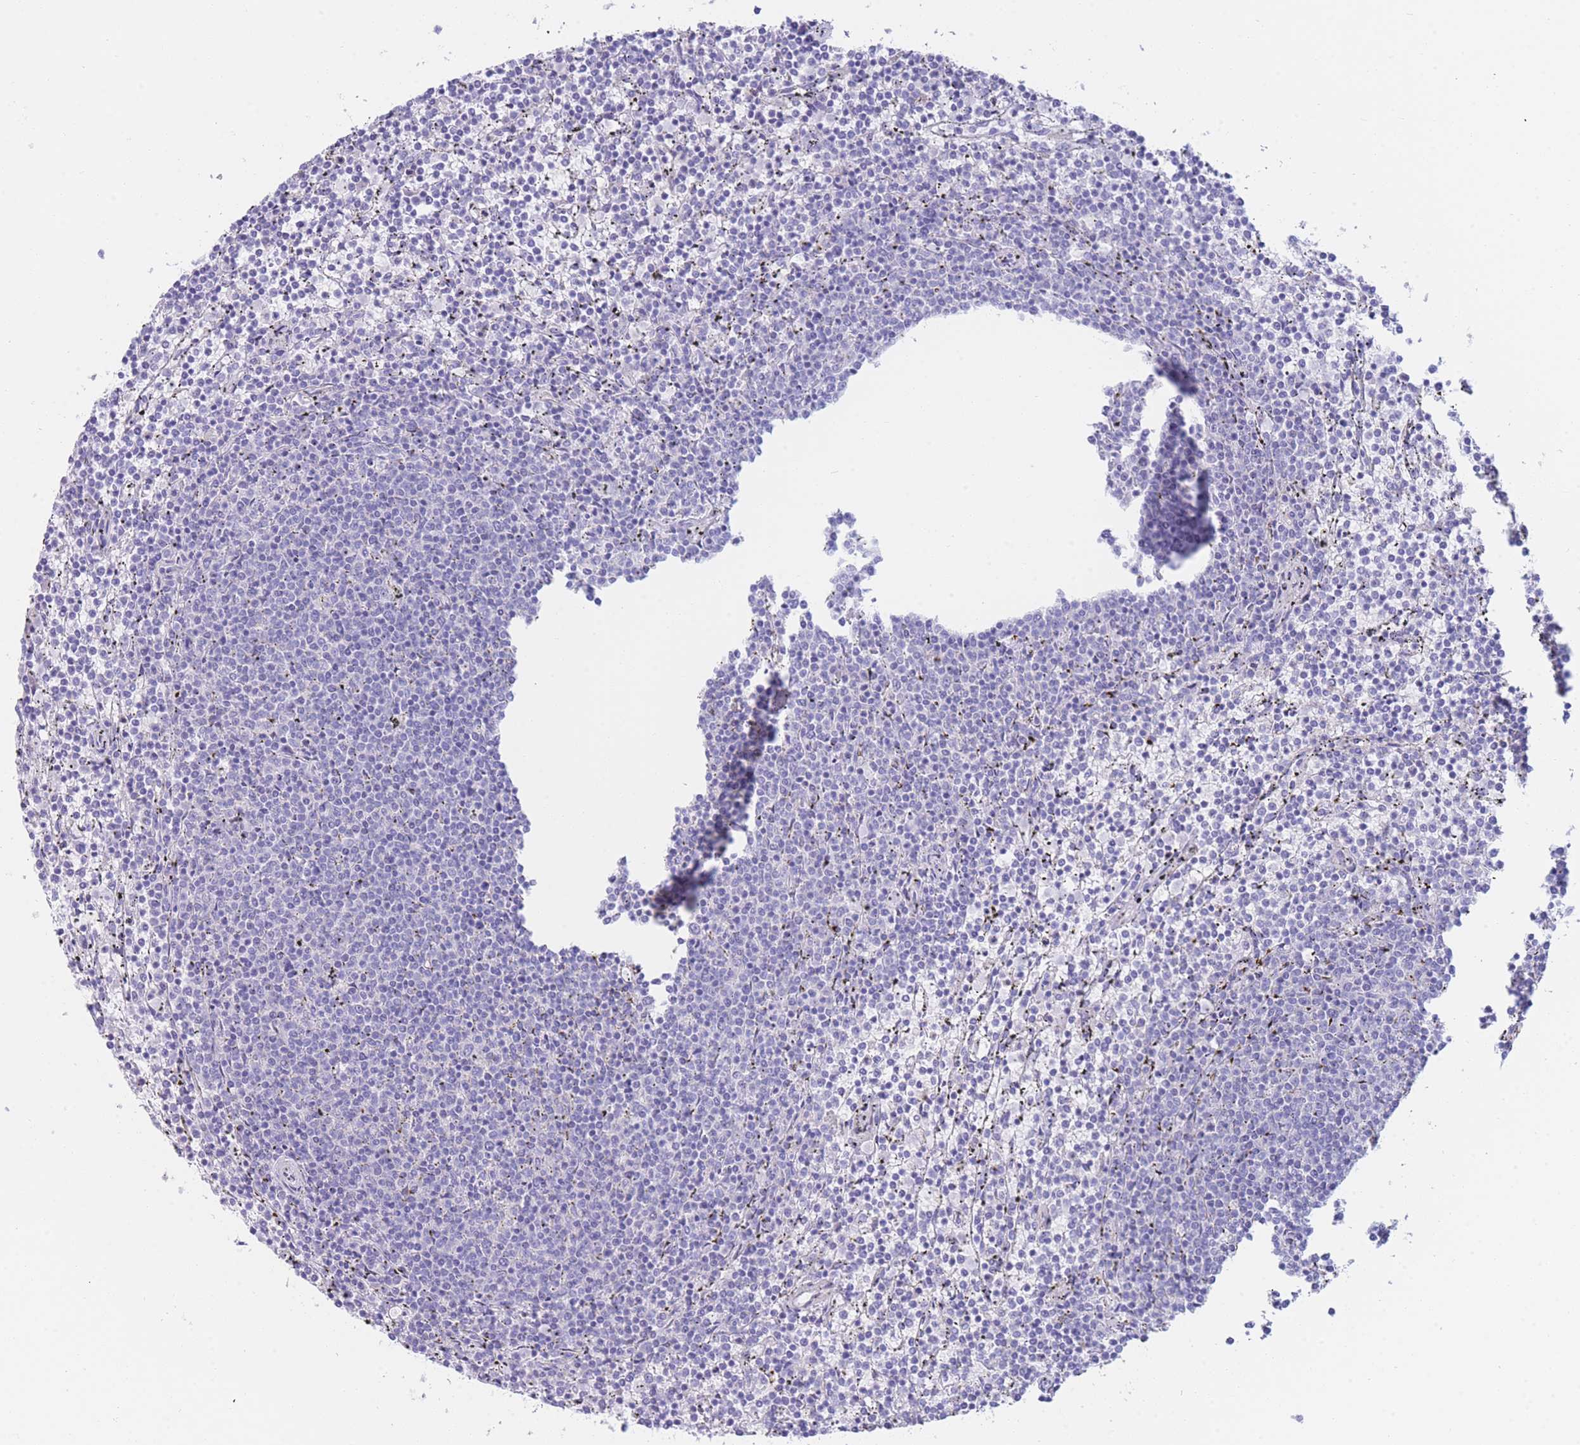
{"staining": {"intensity": "negative", "quantity": "none", "location": "none"}, "tissue": "lymphoma", "cell_type": "Tumor cells", "image_type": "cancer", "snomed": [{"axis": "morphology", "description": "Malignant lymphoma, non-Hodgkin's type, Low grade"}, {"axis": "topography", "description": "Spleen"}], "caption": "Immunohistochemistry of lymphoma shows no staining in tumor cells.", "gene": "PCDHB3", "patient": {"sex": "female", "age": 50}}